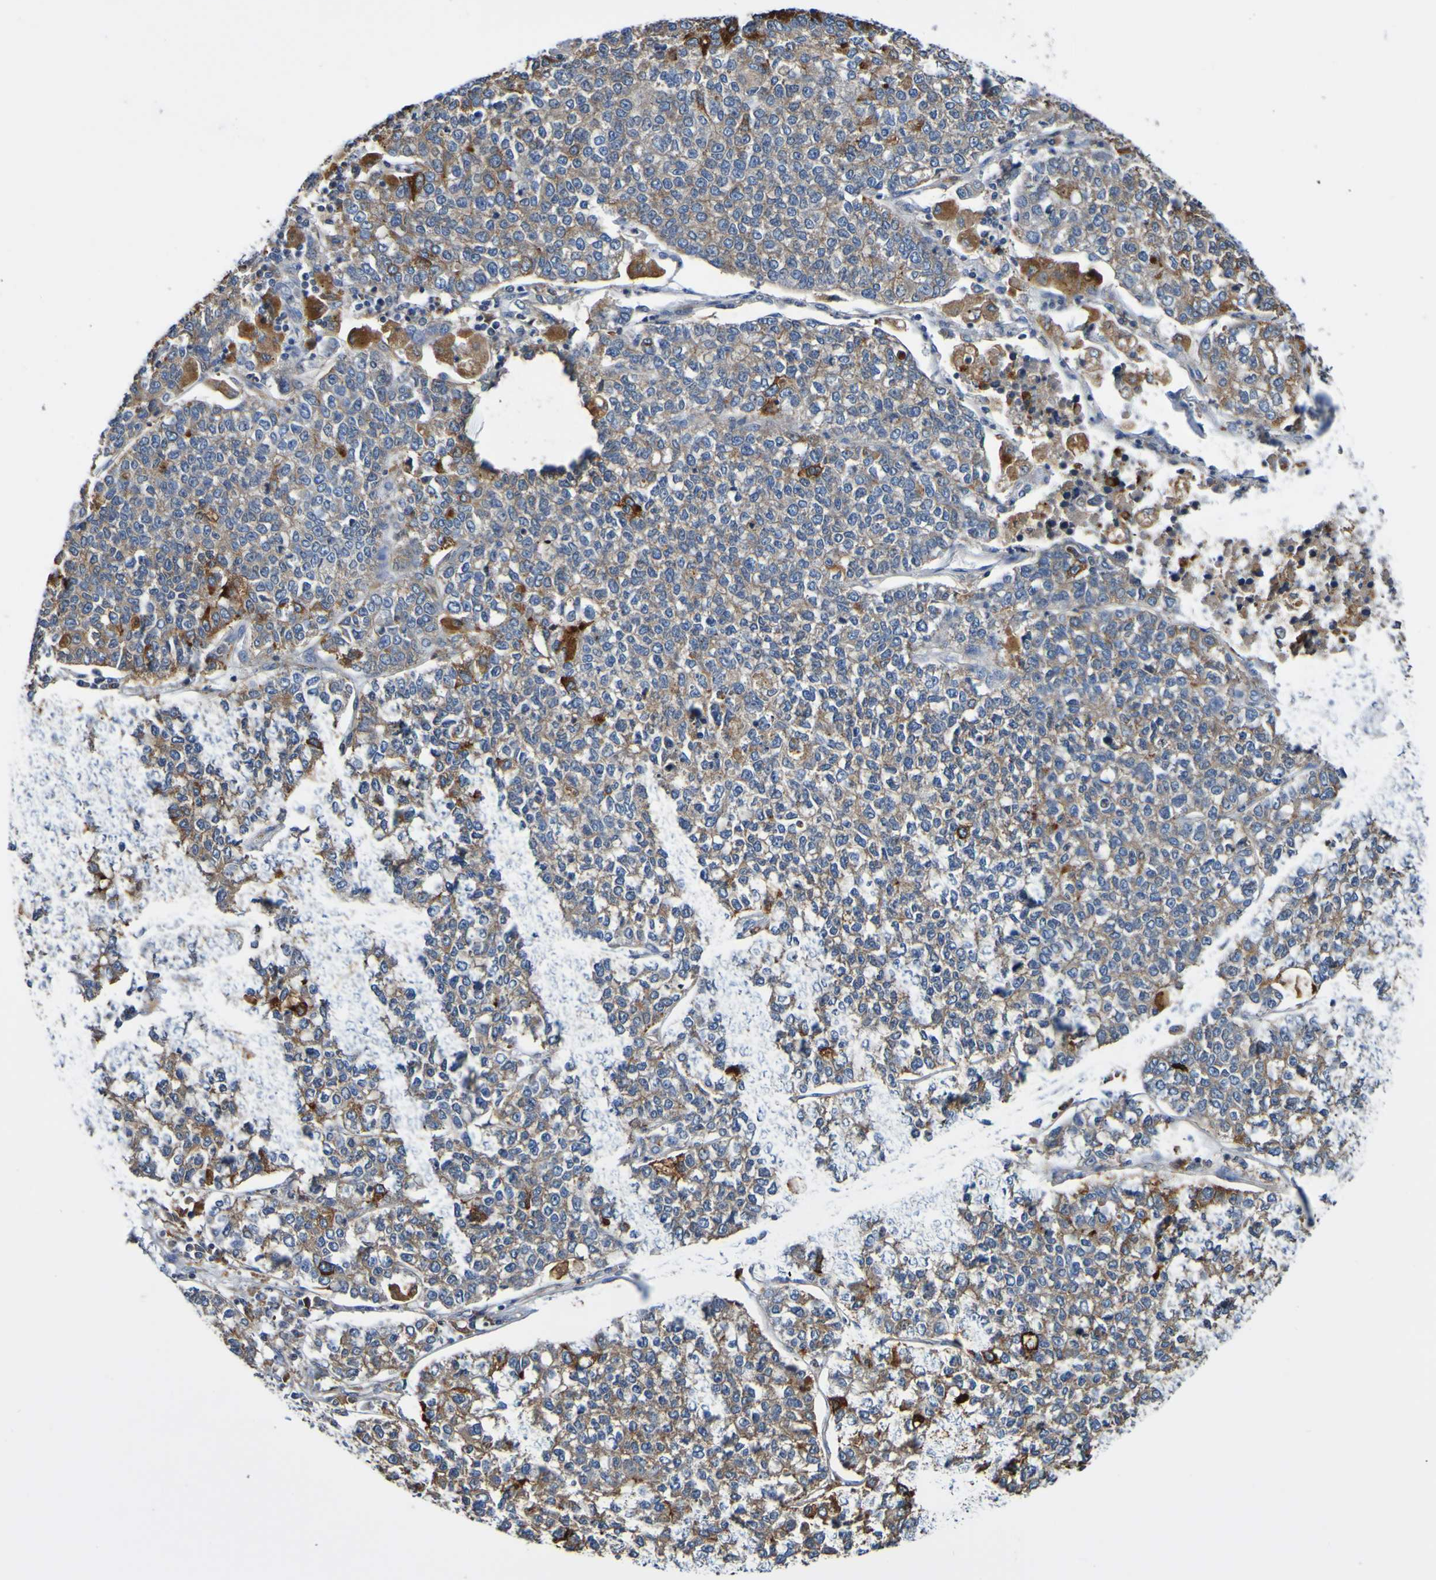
{"staining": {"intensity": "moderate", "quantity": ">75%", "location": "cytoplasmic/membranous"}, "tissue": "lung cancer", "cell_type": "Tumor cells", "image_type": "cancer", "snomed": [{"axis": "morphology", "description": "Adenocarcinoma, NOS"}, {"axis": "topography", "description": "Lung"}], "caption": "Brown immunohistochemical staining in lung cancer (adenocarcinoma) demonstrates moderate cytoplasmic/membranous expression in about >75% of tumor cells.", "gene": "METAP2", "patient": {"sex": "male", "age": 49}}